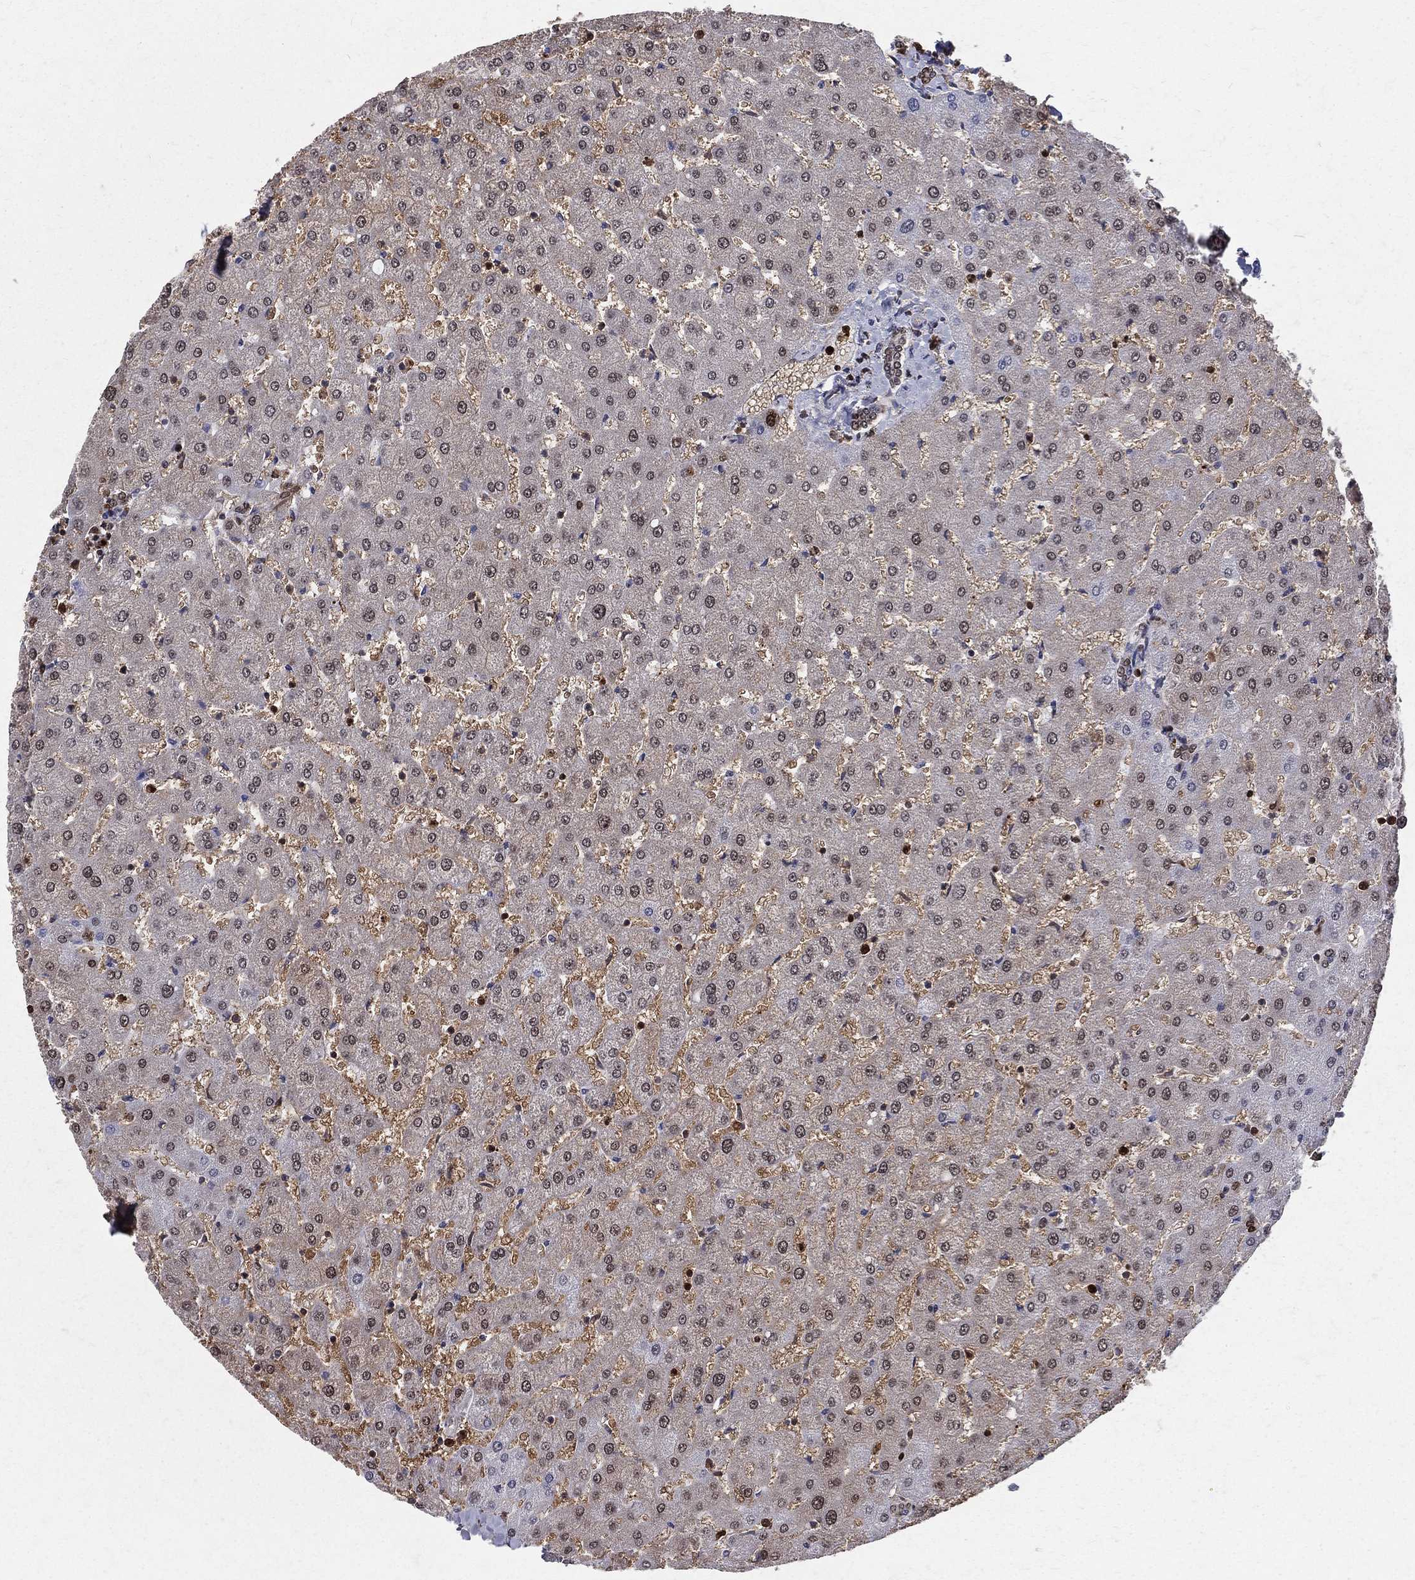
{"staining": {"intensity": "negative", "quantity": "none", "location": "none"}, "tissue": "liver", "cell_type": "Cholangiocytes", "image_type": "normal", "snomed": [{"axis": "morphology", "description": "Normal tissue, NOS"}, {"axis": "topography", "description": "Liver"}], "caption": "DAB (3,3'-diaminobenzidine) immunohistochemical staining of unremarkable liver reveals no significant staining in cholangiocytes. The staining is performed using DAB brown chromogen with nuclei counter-stained in using hematoxylin.", "gene": "ENO1", "patient": {"sex": "female", "age": 50}}